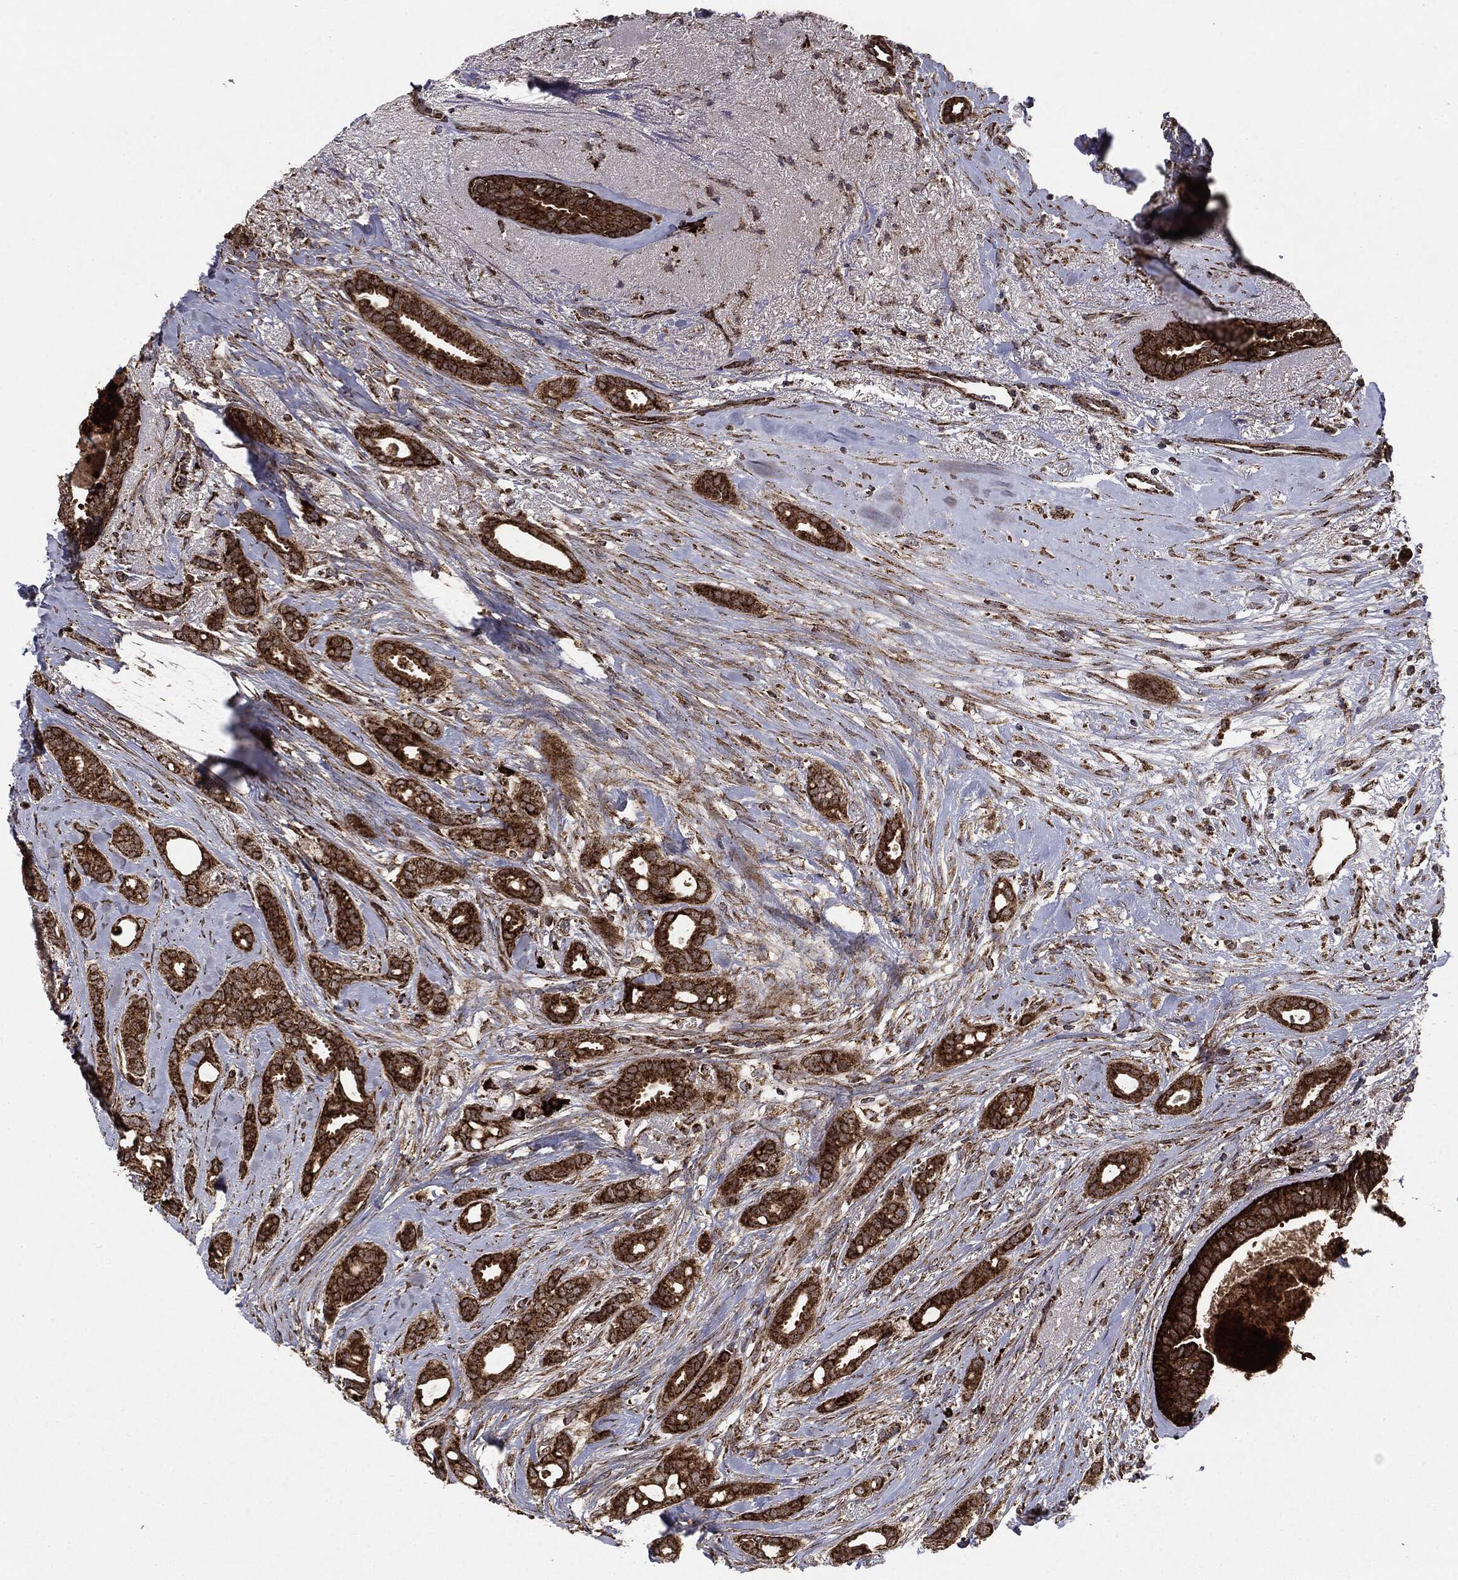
{"staining": {"intensity": "strong", "quantity": ">75%", "location": "cytoplasmic/membranous"}, "tissue": "breast cancer", "cell_type": "Tumor cells", "image_type": "cancer", "snomed": [{"axis": "morphology", "description": "Duct carcinoma"}, {"axis": "topography", "description": "Breast"}], "caption": "Breast cancer (intraductal carcinoma) stained with IHC reveals strong cytoplasmic/membranous expression in about >75% of tumor cells.", "gene": "MAP2K1", "patient": {"sex": "female", "age": 51}}